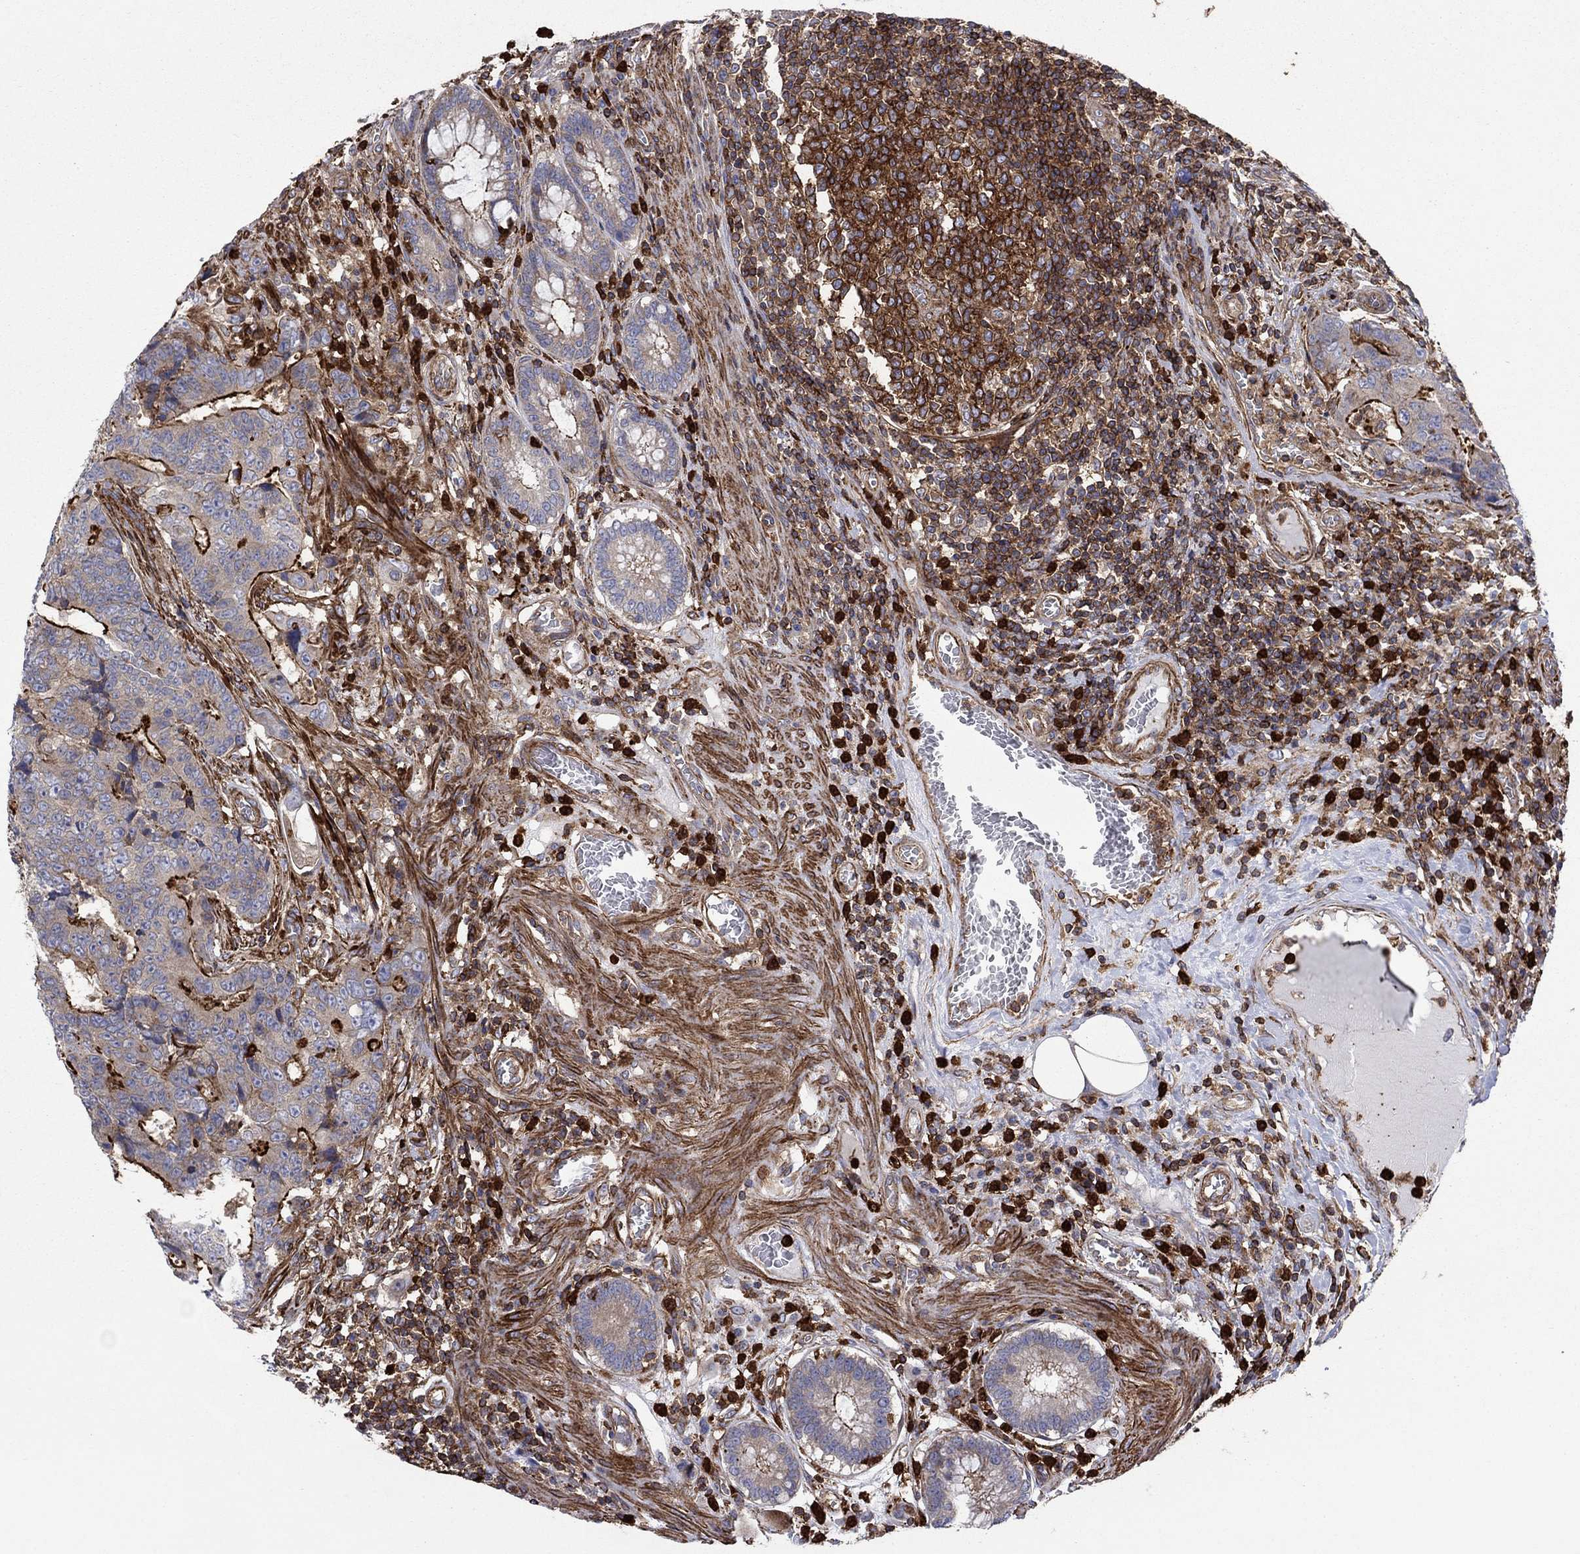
{"staining": {"intensity": "strong", "quantity": "<25%", "location": "cytoplasmic/membranous"}, "tissue": "colorectal cancer", "cell_type": "Tumor cells", "image_type": "cancer", "snomed": [{"axis": "morphology", "description": "Adenocarcinoma, NOS"}, {"axis": "topography", "description": "Colon"}], "caption": "The histopathology image displays staining of adenocarcinoma (colorectal), revealing strong cytoplasmic/membranous protein staining (brown color) within tumor cells.", "gene": "PAG1", "patient": {"sex": "female", "age": 48}}